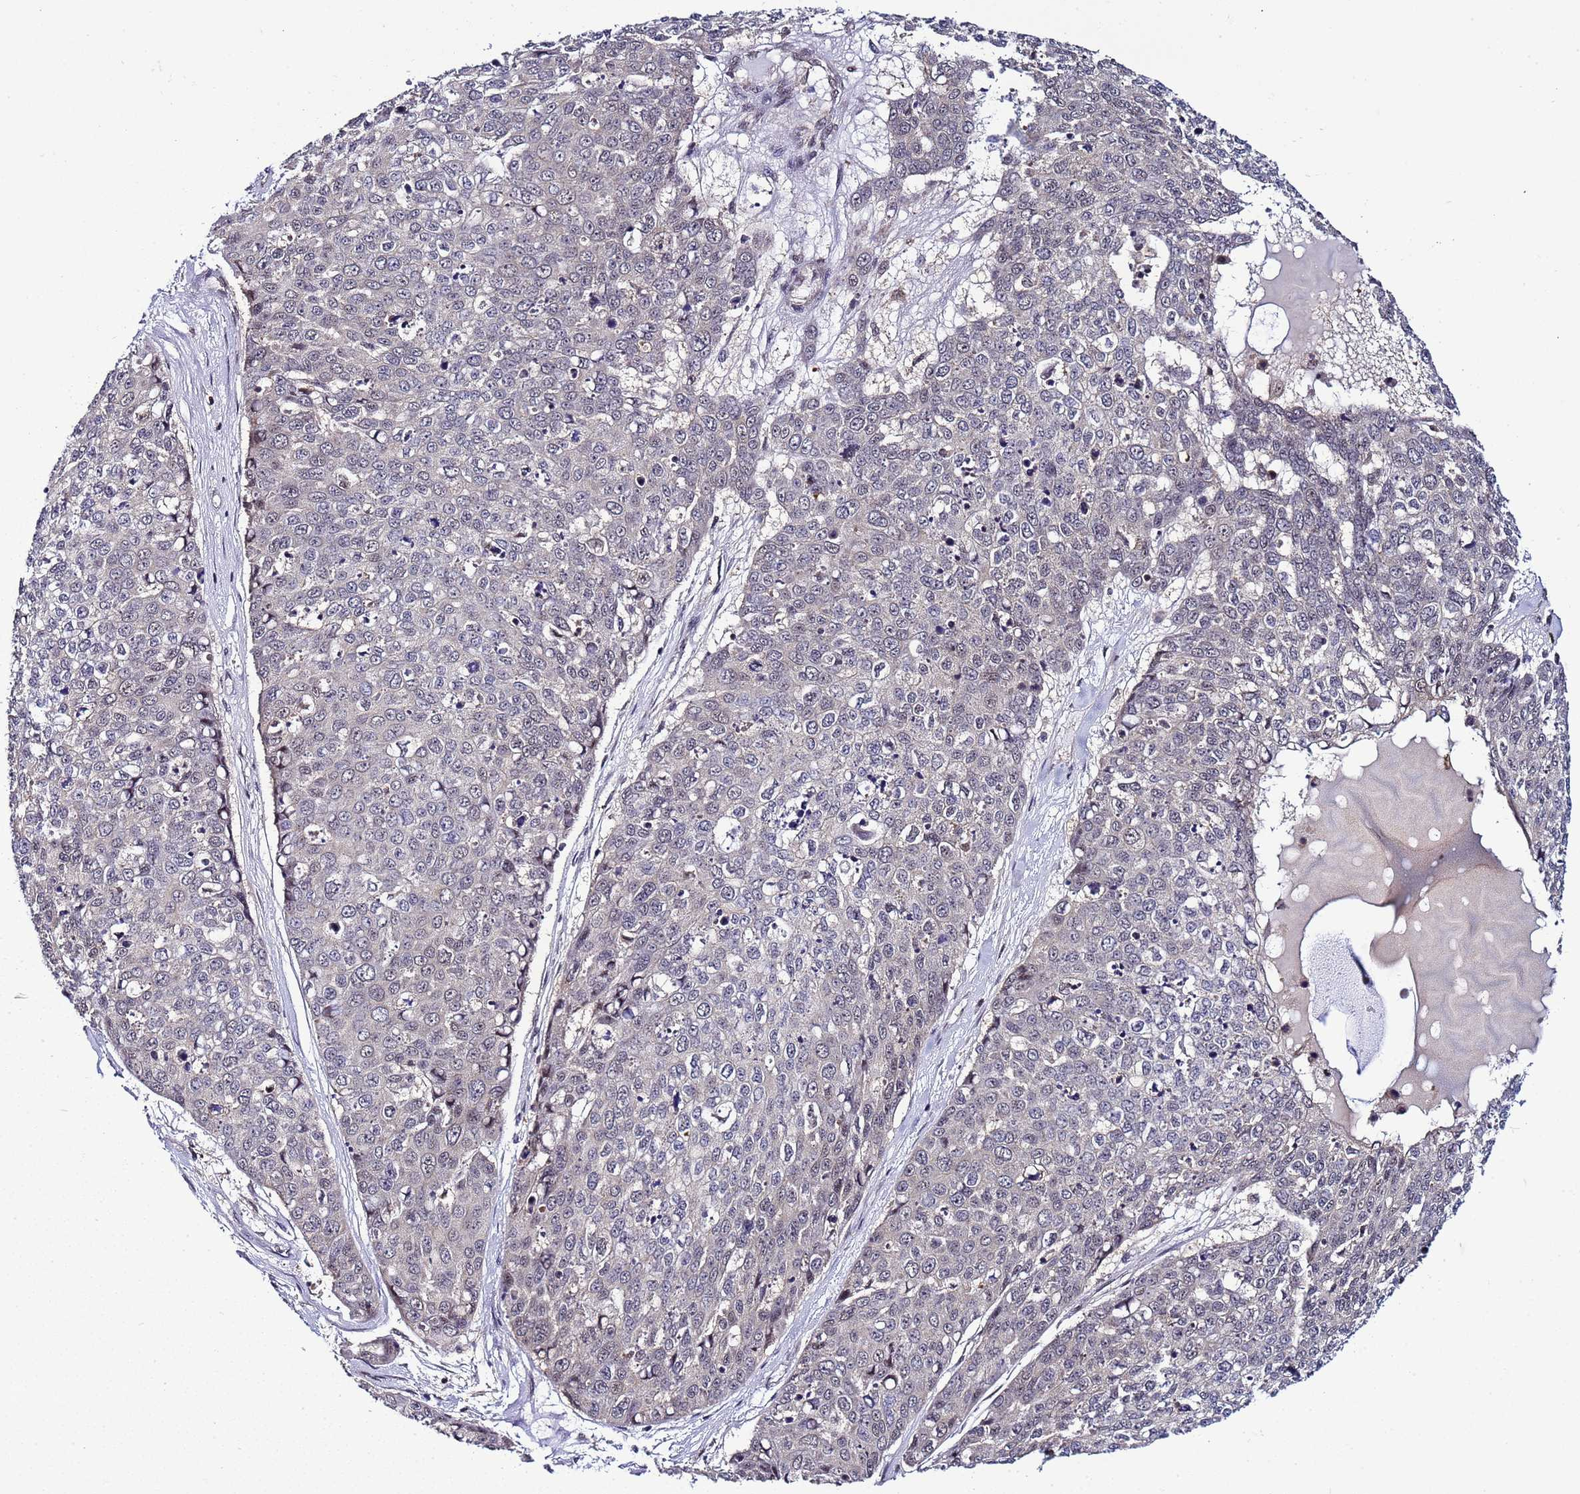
{"staining": {"intensity": "weak", "quantity": "25%-75%", "location": "nuclear"}, "tissue": "skin cancer", "cell_type": "Tumor cells", "image_type": "cancer", "snomed": [{"axis": "morphology", "description": "Squamous cell carcinoma, NOS"}, {"axis": "topography", "description": "Skin"}], "caption": "DAB (3,3'-diaminobenzidine) immunohistochemical staining of skin squamous cell carcinoma exhibits weak nuclear protein expression in approximately 25%-75% of tumor cells.", "gene": "GEN1", "patient": {"sex": "female", "age": 44}}